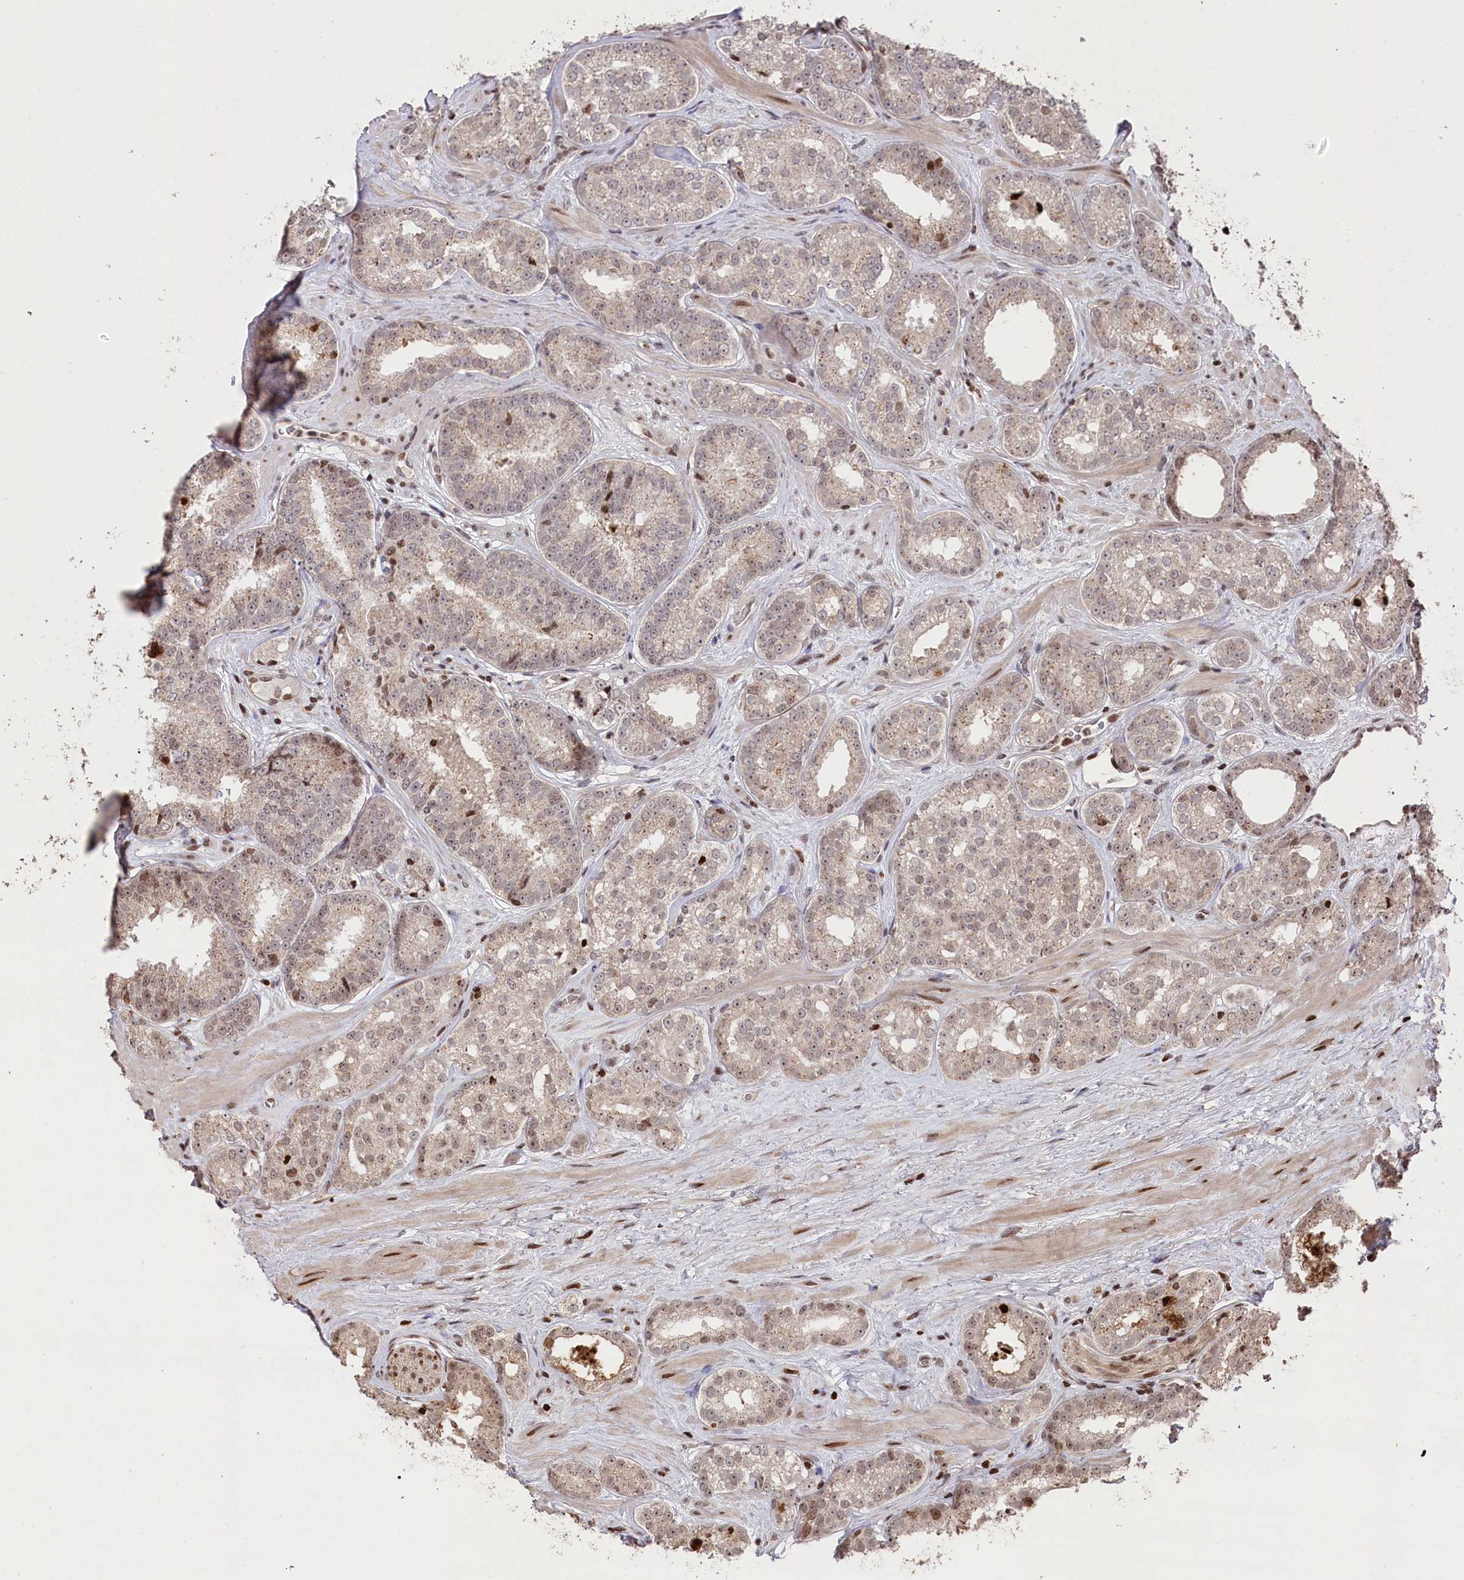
{"staining": {"intensity": "moderate", "quantity": "<25%", "location": "nuclear"}, "tissue": "prostate cancer", "cell_type": "Tumor cells", "image_type": "cancer", "snomed": [{"axis": "morphology", "description": "Normal tissue, NOS"}, {"axis": "morphology", "description": "Adenocarcinoma, High grade"}, {"axis": "topography", "description": "Prostate"}], "caption": "Prostate adenocarcinoma (high-grade) stained with a protein marker shows moderate staining in tumor cells.", "gene": "CCSER2", "patient": {"sex": "male", "age": 83}}